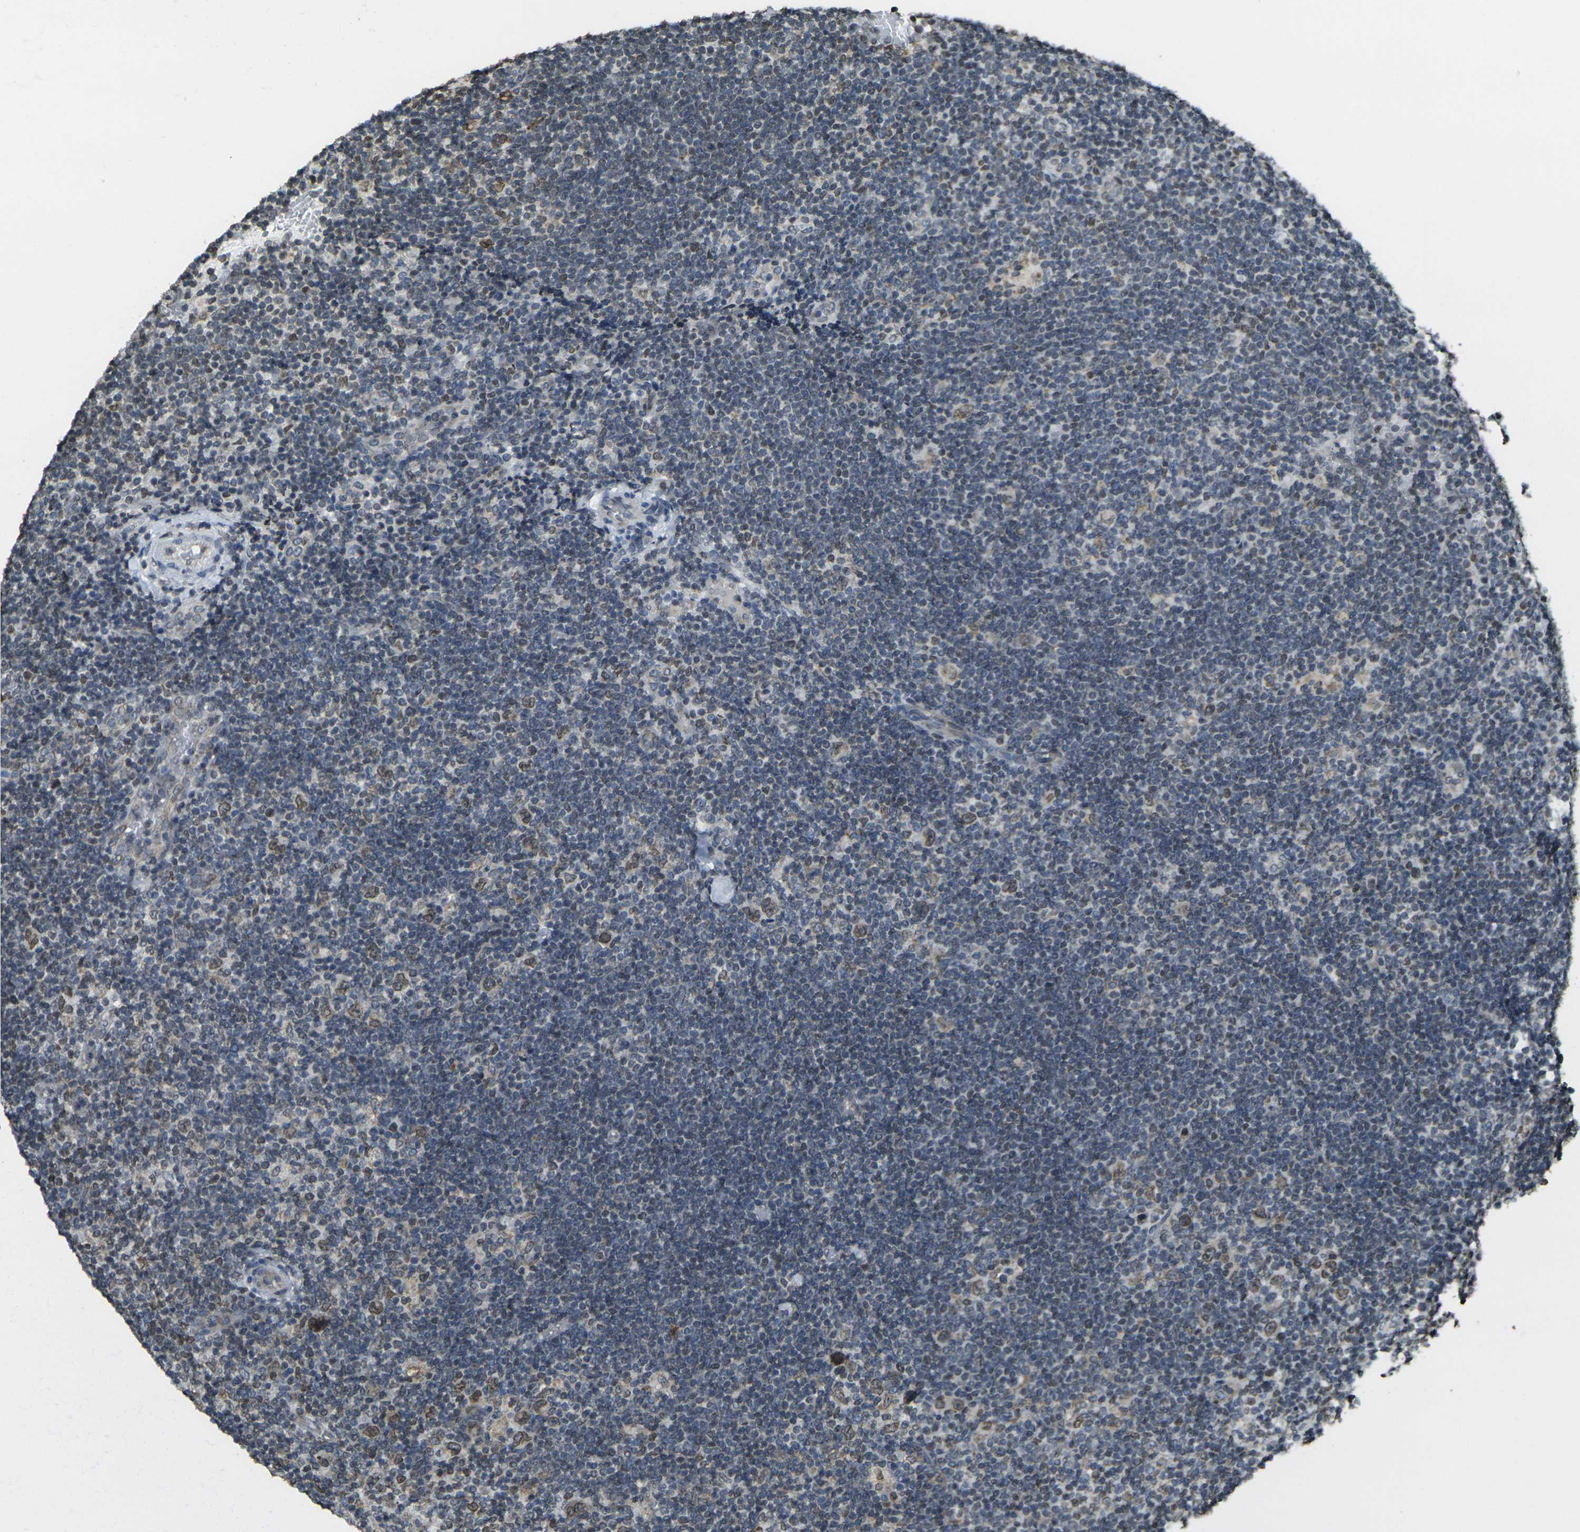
{"staining": {"intensity": "moderate", "quantity": ">75%", "location": "nuclear"}, "tissue": "lymphoma", "cell_type": "Tumor cells", "image_type": "cancer", "snomed": [{"axis": "morphology", "description": "Hodgkin's disease, NOS"}, {"axis": "topography", "description": "Lymph node"}], "caption": "This is an image of immunohistochemistry (IHC) staining of lymphoma, which shows moderate positivity in the nuclear of tumor cells.", "gene": "BRDT", "patient": {"sex": "female", "age": 57}}